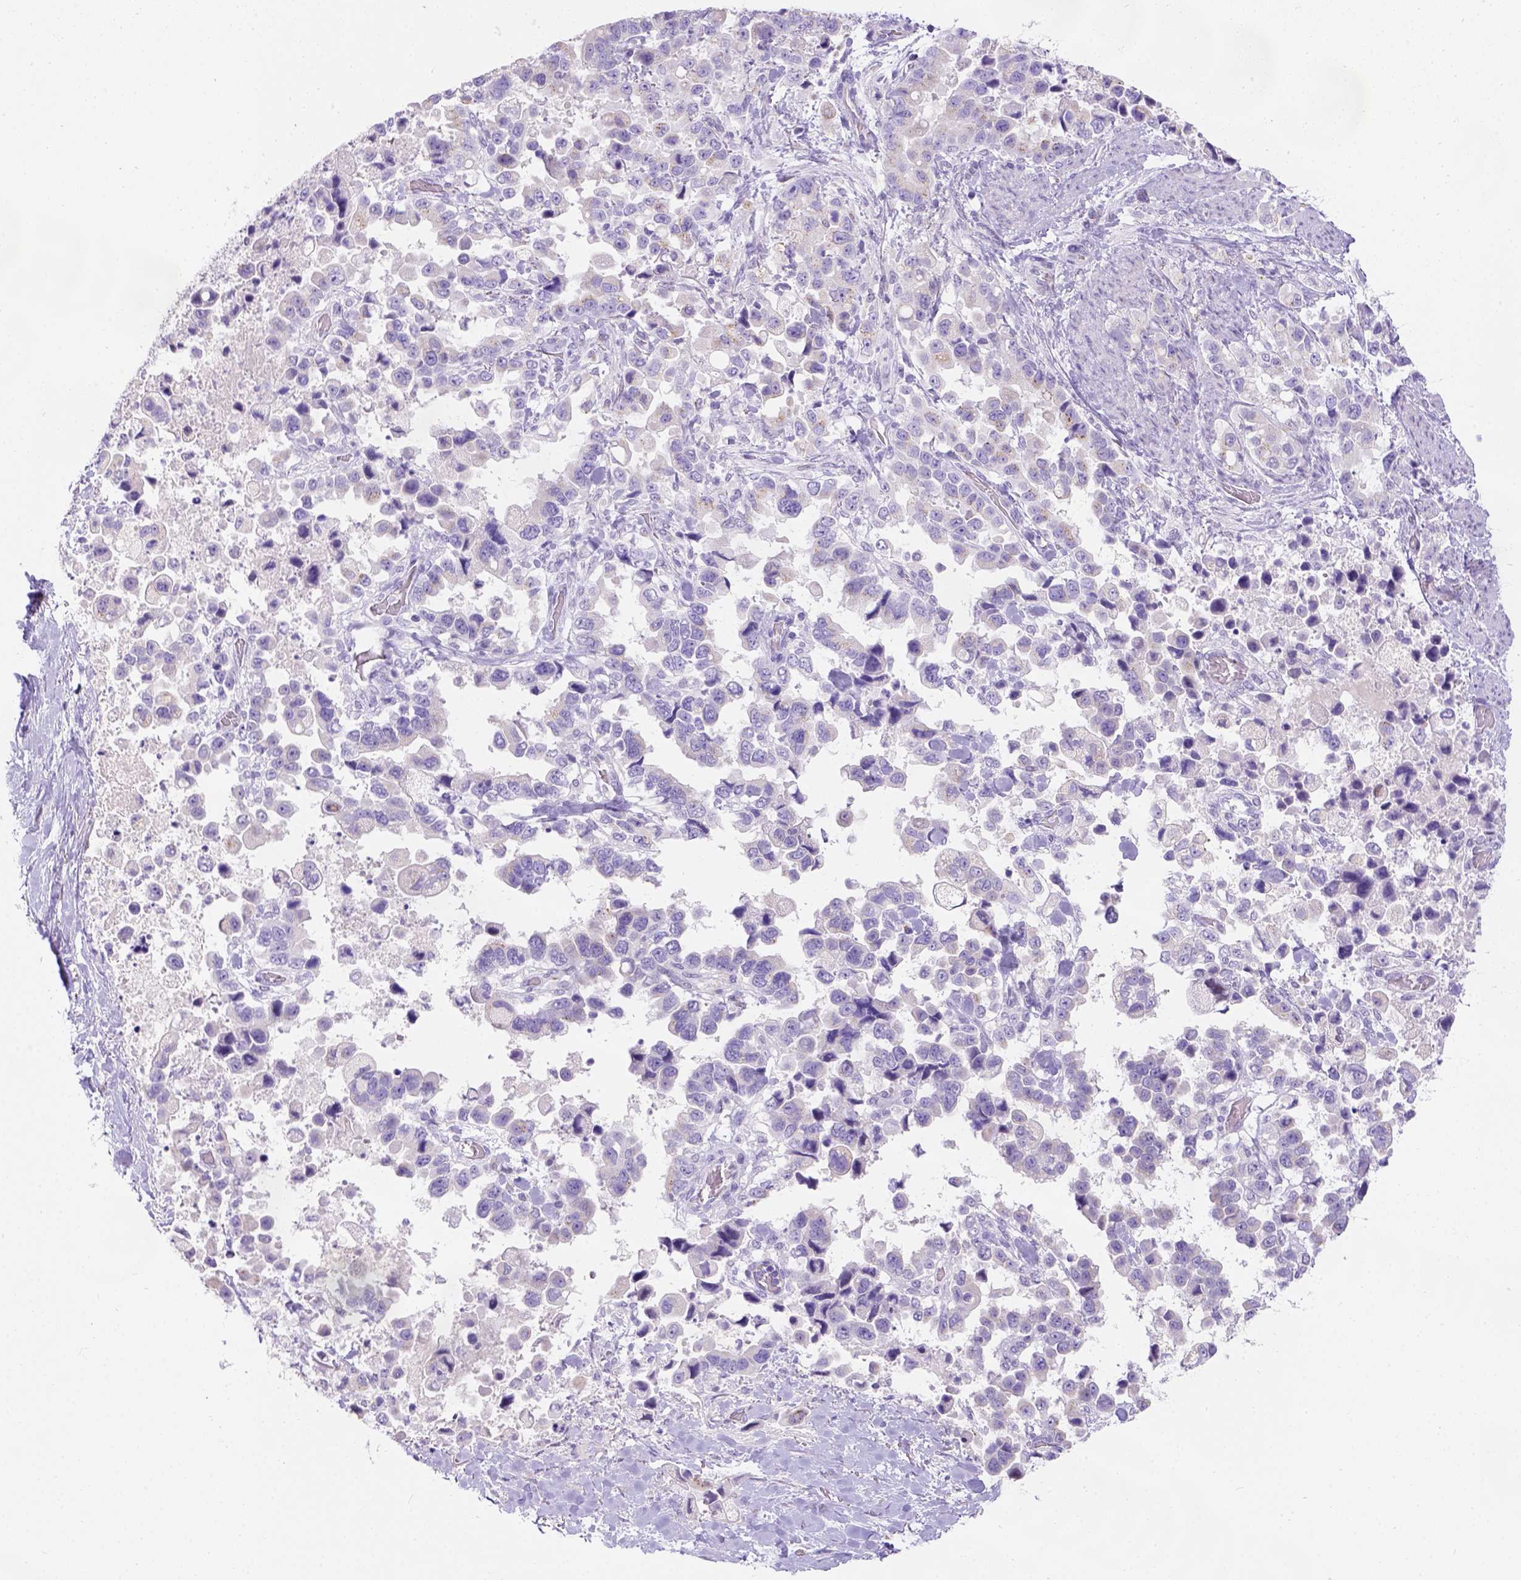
{"staining": {"intensity": "negative", "quantity": "none", "location": "none"}, "tissue": "stomach cancer", "cell_type": "Tumor cells", "image_type": "cancer", "snomed": [{"axis": "morphology", "description": "Adenocarcinoma, NOS"}, {"axis": "topography", "description": "Stomach"}], "caption": "Immunohistochemistry (IHC) micrograph of neoplastic tissue: human stomach cancer stained with DAB demonstrates no significant protein staining in tumor cells. (Immunohistochemistry (IHC), brightfield microscopy, high magnification).", "gene": "PHF7", "patient": {"sex": "male", "age": 59}}